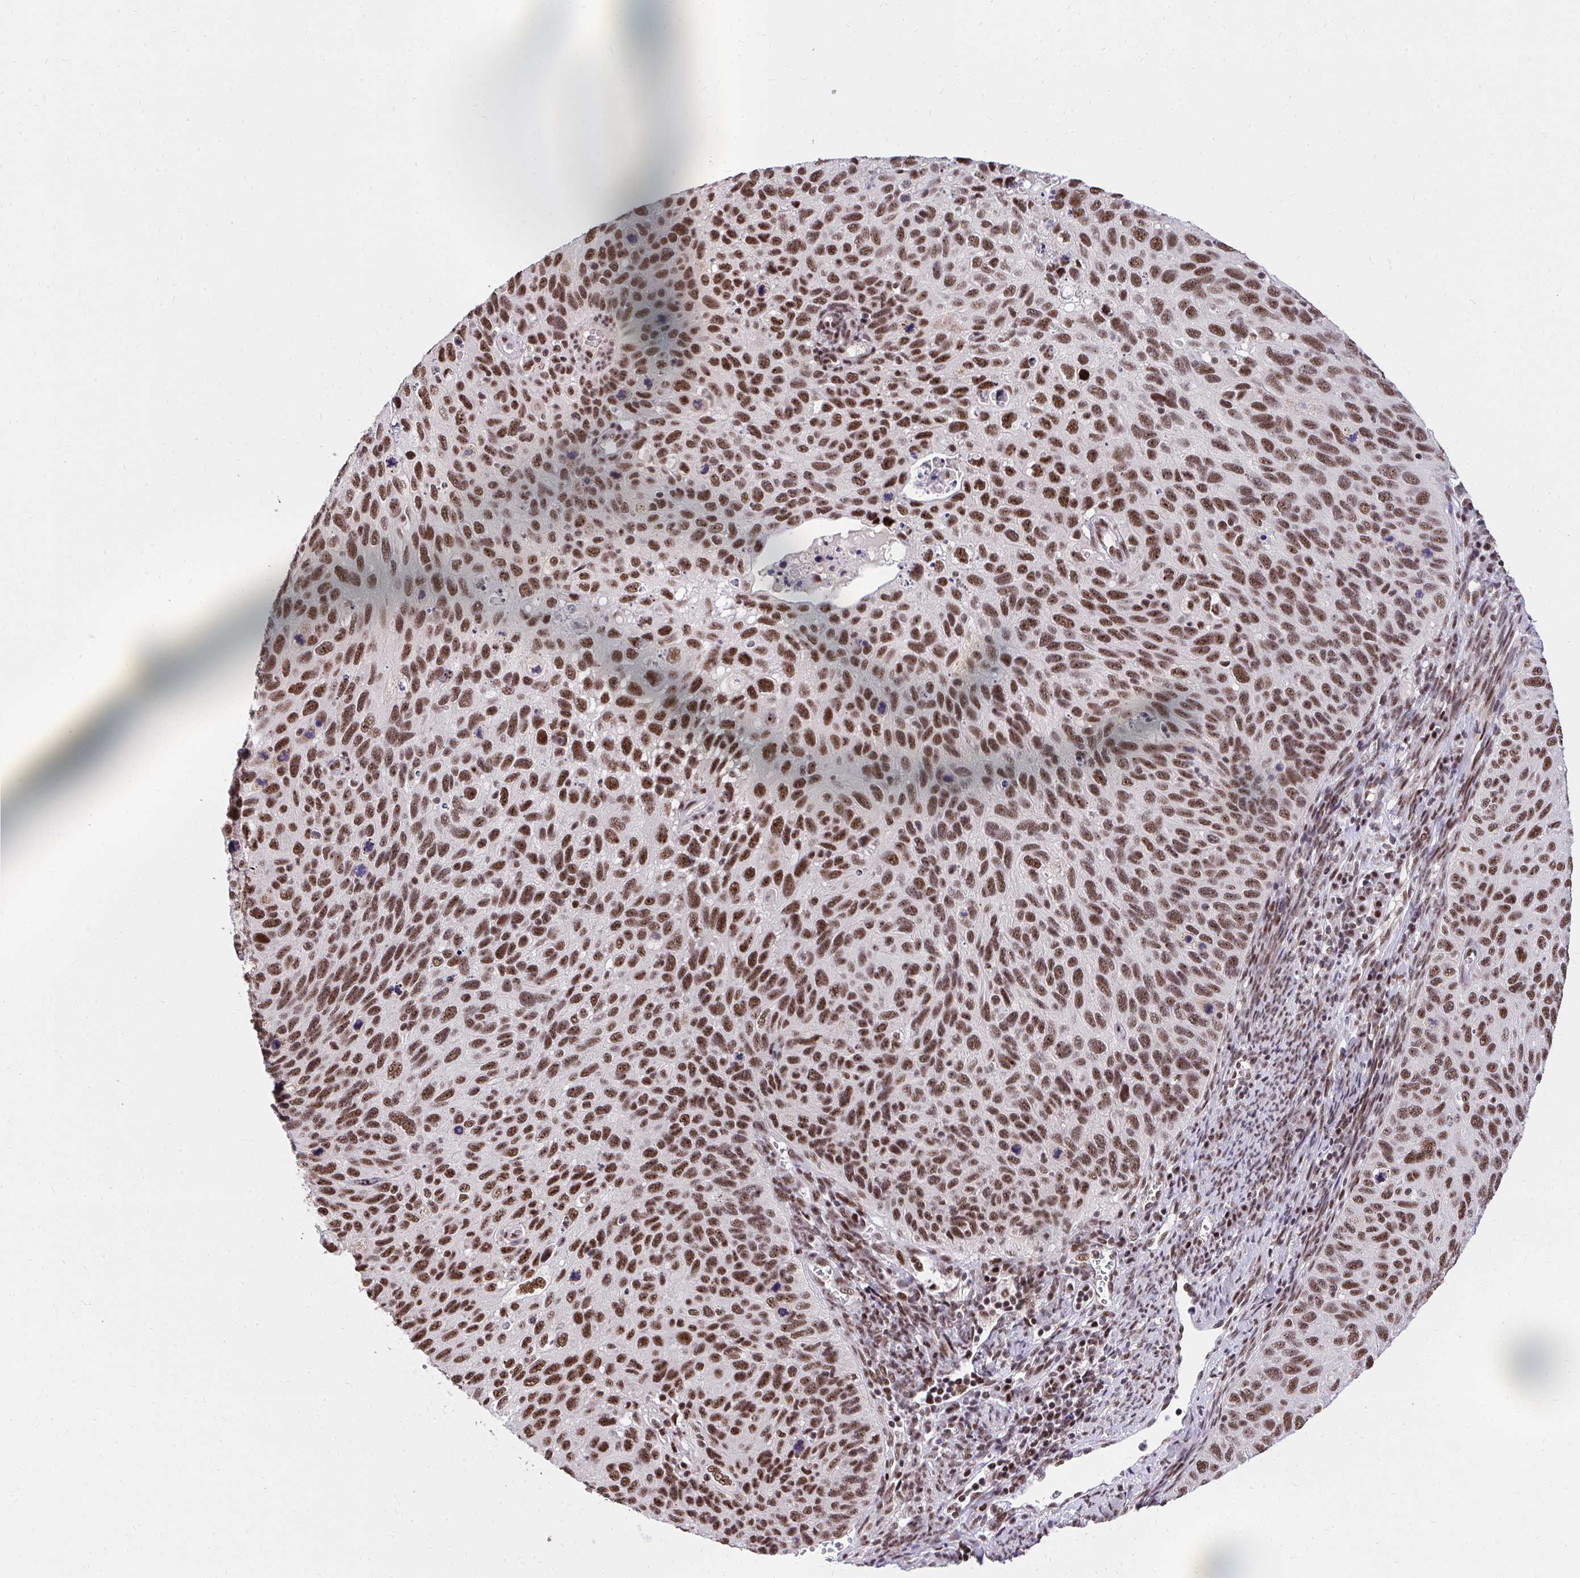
{"staining": {"intensity": "strong", "quantity": ">75%", "location": "nuclear"}, "tissue": "cervical cancer", "cell_type": "Tumor cells", "image_type": "cancer", "snomed": [{"axis": "morphology", "description": "Squamous cell carcinoma, NOS"}, {"axis": "topography", "description": "Cervix"}], "caption": "A micrograph of human squamous cell carcinoma (cervical) stained for a protein shows strong nuclear brown staining in tumor cells. The staining is performed using DAB (3,3'-diaminobenzidine) brown chromogen to label protein expression. The nuclei are counter-stained blue using hematoxylin.", "gene": "SYNE4", "patient": {"sex": "female", "age": 70}}